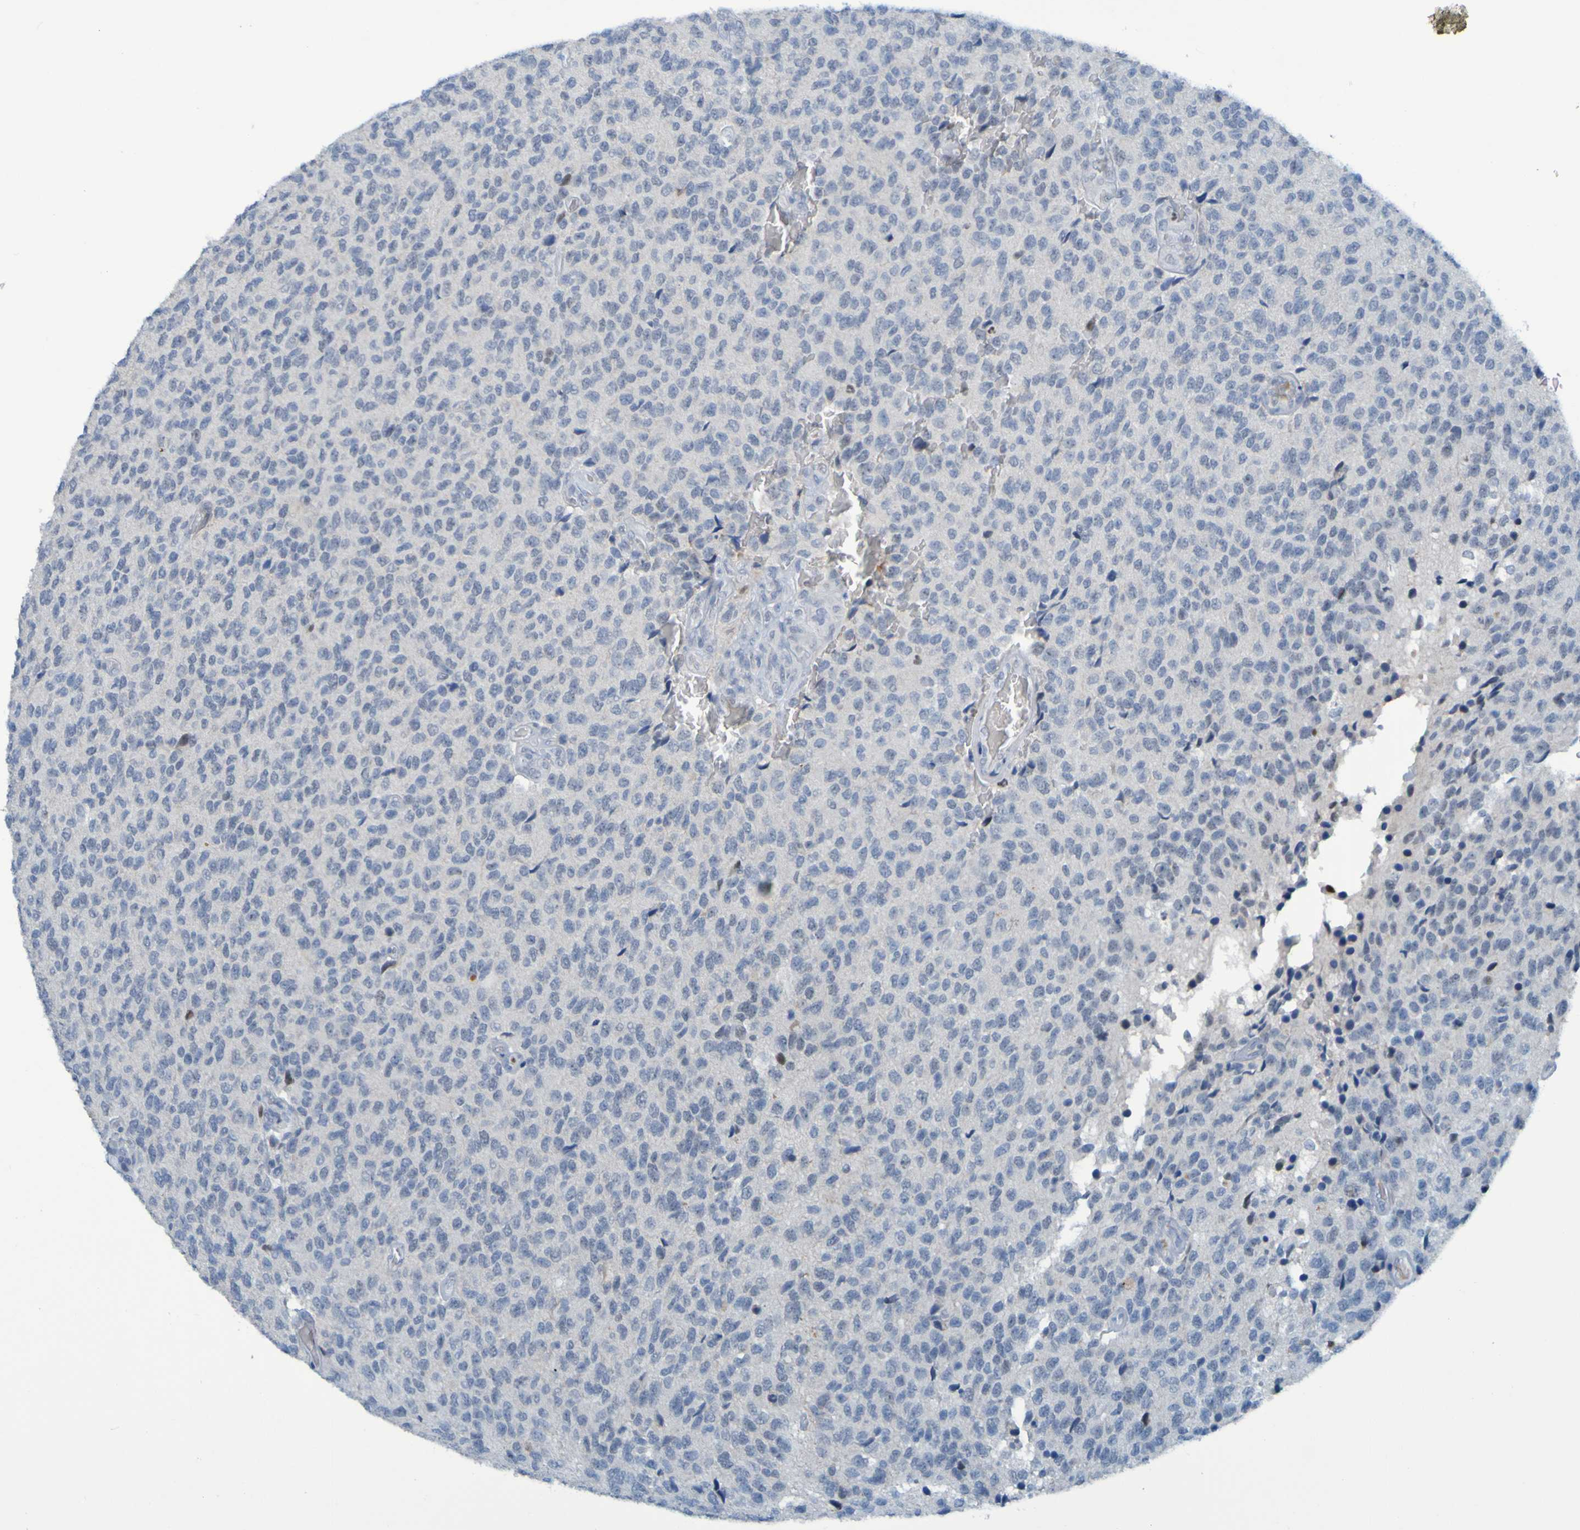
{"staining": {"intensity": "negative", "quantity": "none", "location": "none"}, "tissue": "glioma", "cell_type": "Tumor cells", "image_type": "cancer", "snomed": [{"axis": "morphology", "description": "Glioma, malignant, High grade"}, {"axis": "topography", "description": "pancreas cauda"}], "caption": "Tumor cells are negative for brown protein staining in high-grade glioma (malignant).", "gene": "USP36", "patient": {"sex": "male", "age": 60}}